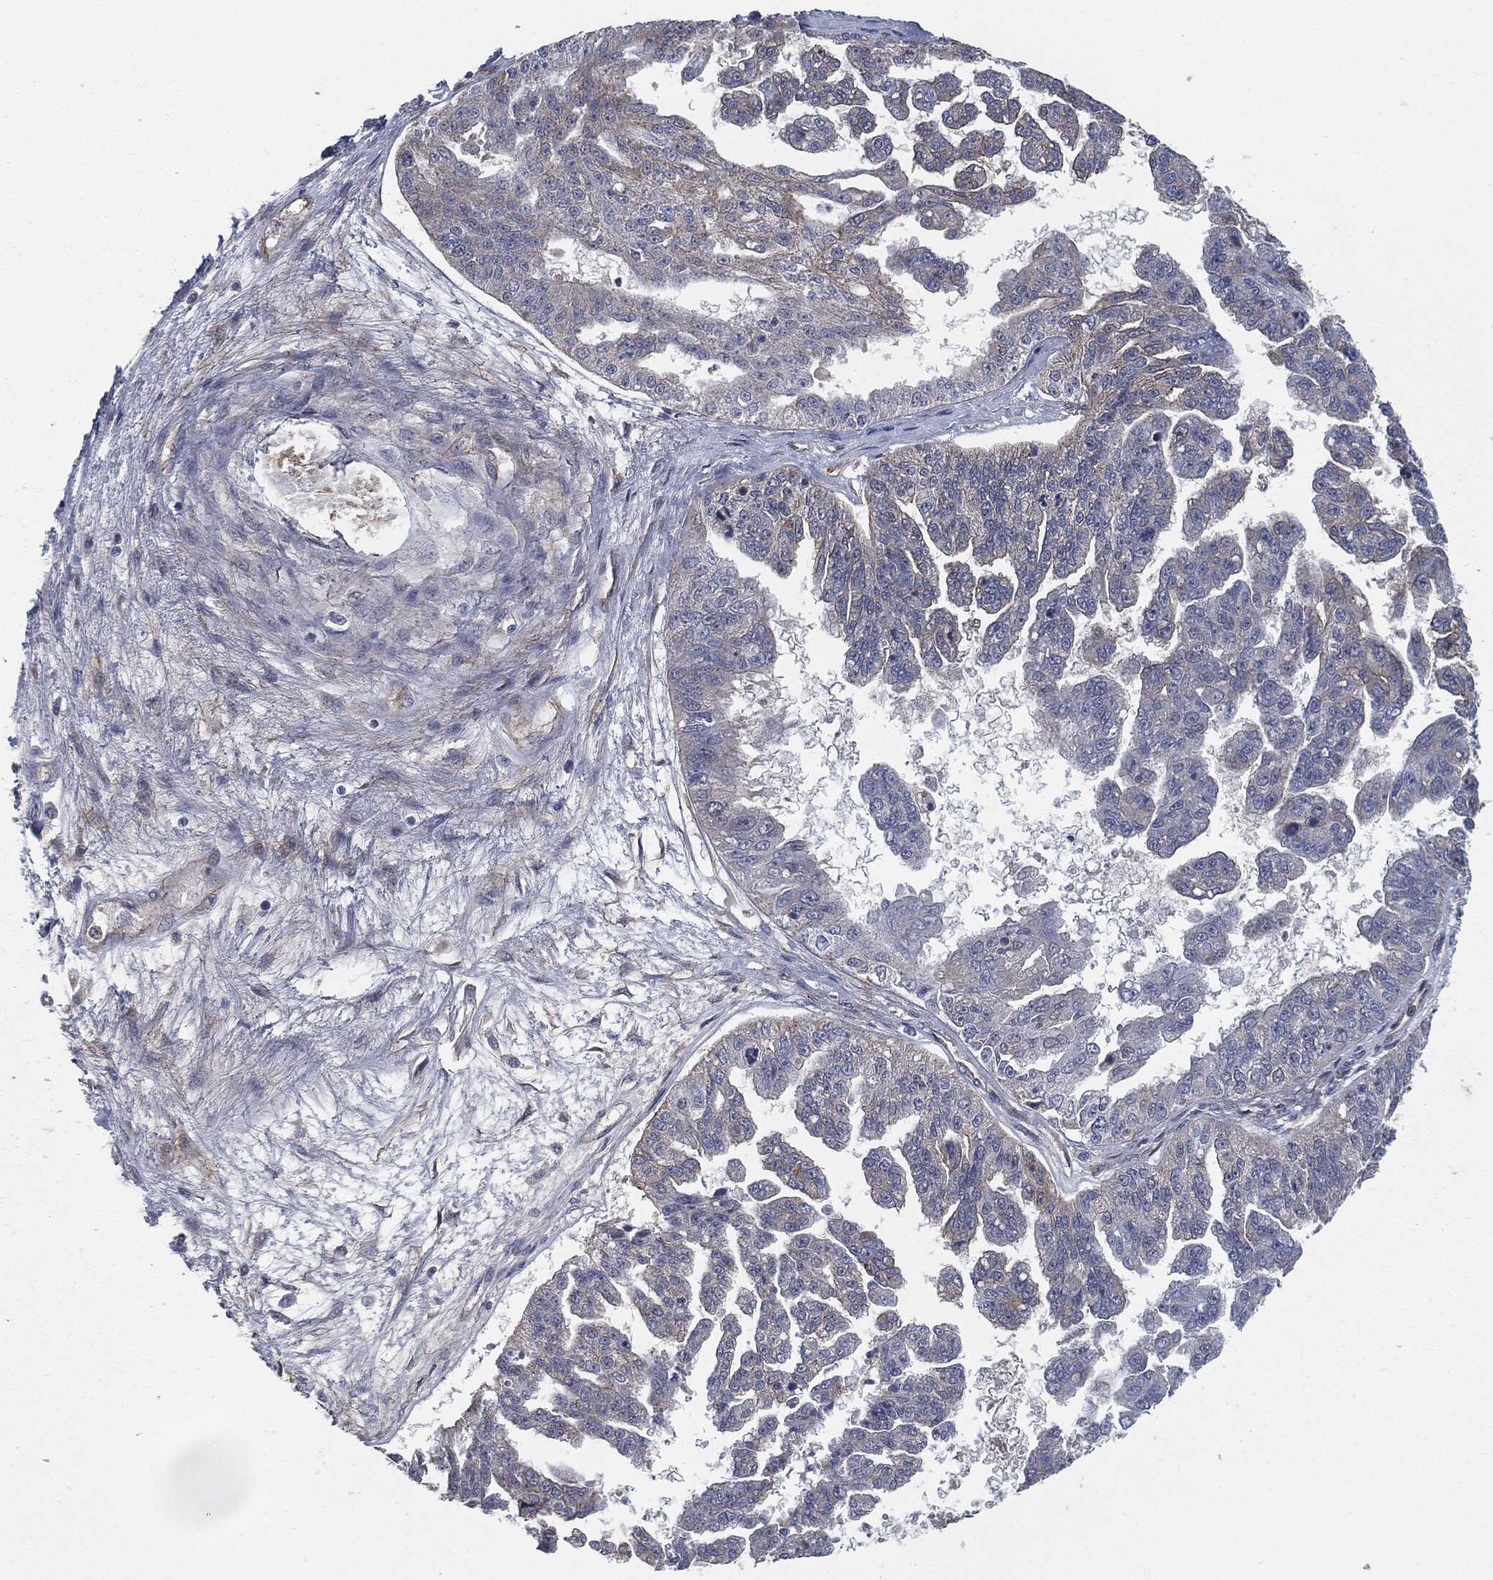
{"staining": {"intensity": "strong", "quantity": "<25%", "location": "cytoplasmic/membranous"}, "tissue": "ovarian cancer", "cell_type": "Tumor cells", "image_type": "cancer", "snomed": [{"axis": "morphology", "description": "Cystadenocarcinoma, serous, NOS"}, {"axis": "topography", "description": "Ovary"}], "caption": "High-power microscopy captured an immunohistochemistry (IHC) histopathology image of serous cystadenocarcinoma (ovarian), revealing strong cytoplasmic/membranous staining in approximately <25% of tumor cells.", "gene": "SVIL", "patient": {"sex": "female", "age": 58}}